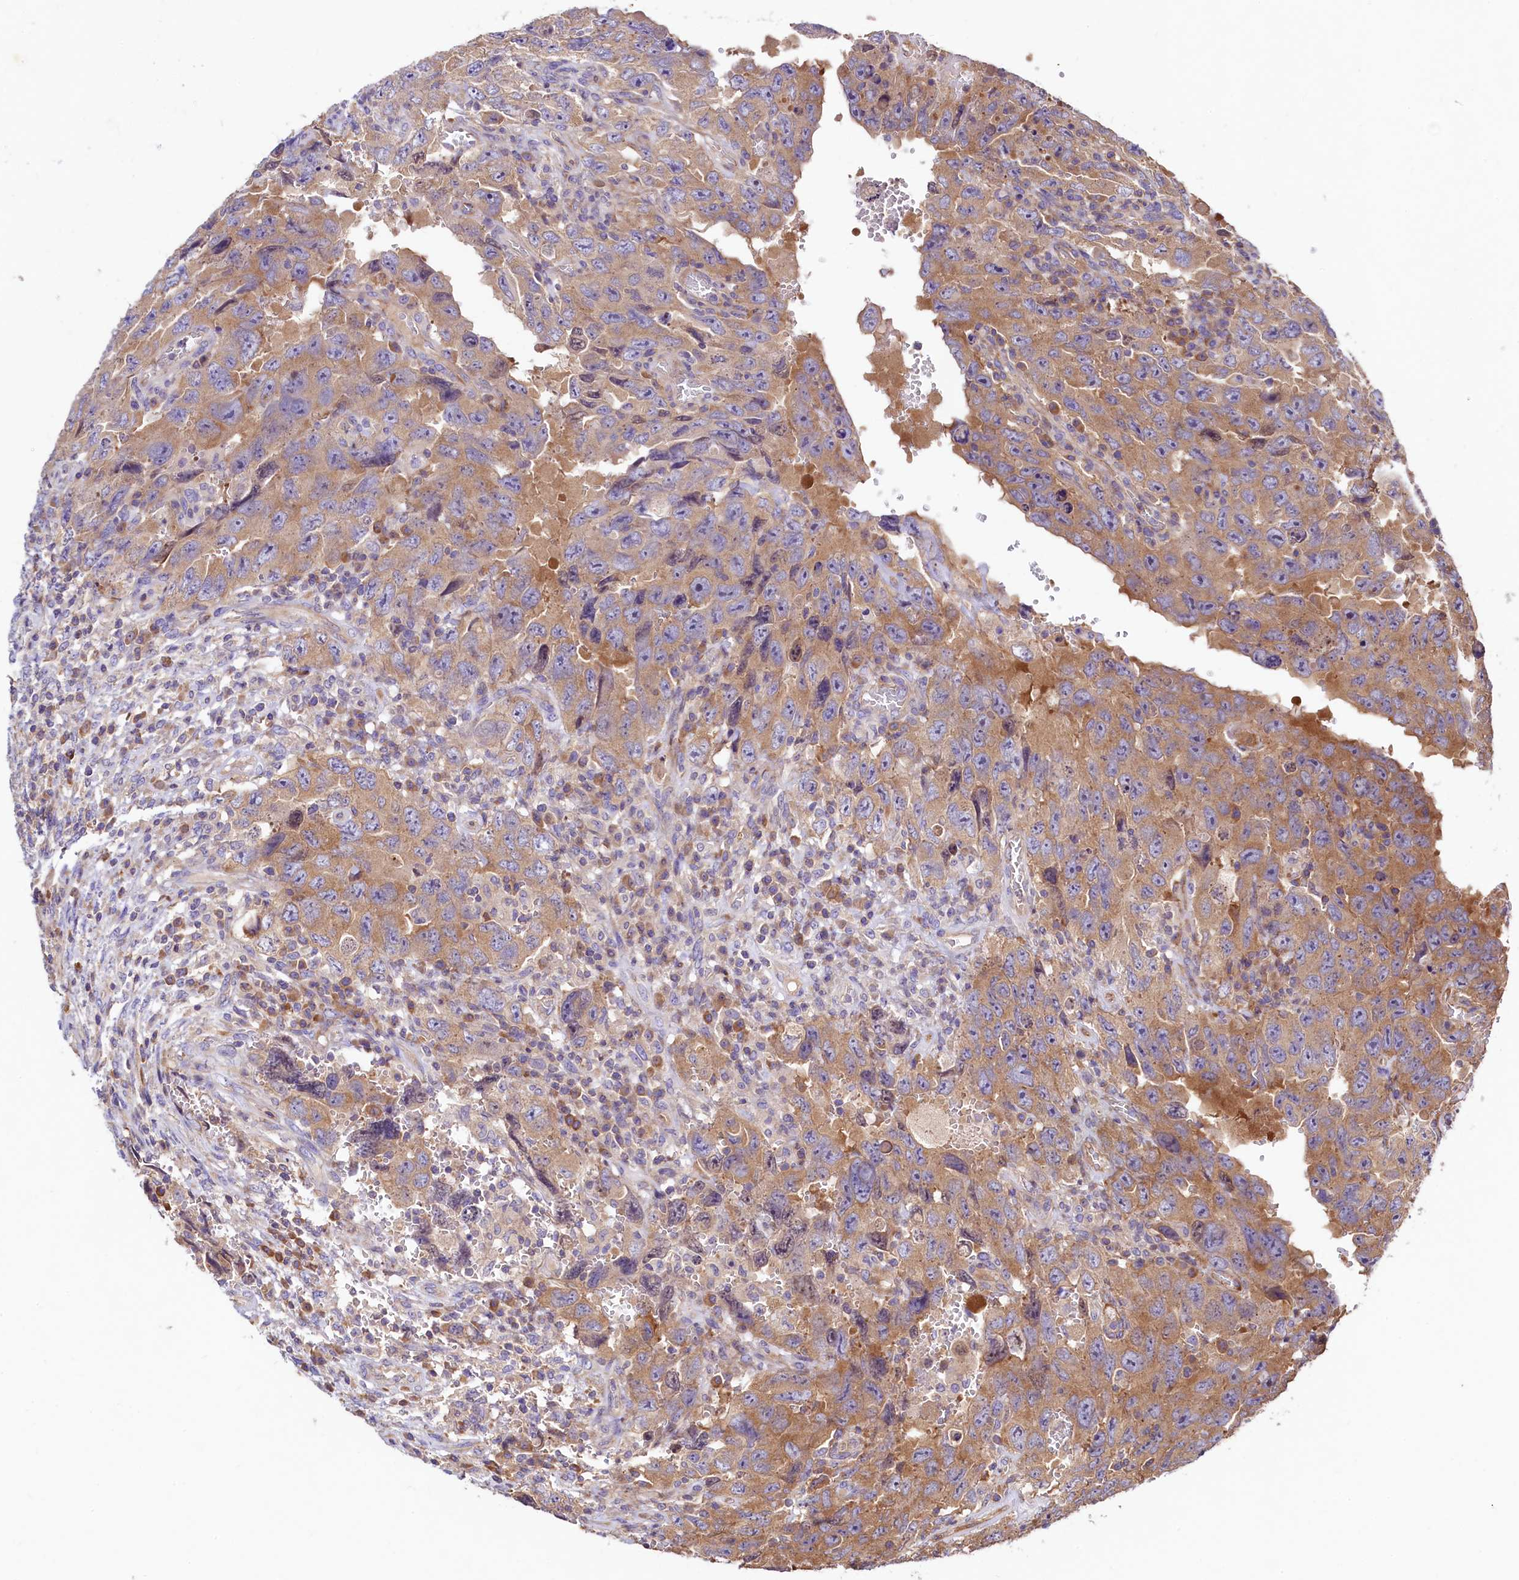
{"staining": {"intensity": "moderate", "quantity": ">75%", "location": "cytoplasmic/membranous"}, "tissue": "testis cancer", "cell_type": "Tumor cells", "image_type": "cancer", "snomed": [{"axis": "morphology", "description": "Carcinoma, Embryonal, NOS"}, {"axis": "topography", "description": "Testis"}], "caption": "Immunohistochemistry (IHC) of human testis embryonal carcinoma exhibits medium levels of moderate cytoplasmic/membranous positivity in approximately >75% of tumor cells. (Stains: DAB (3,3'-diaminobenzidine) in brown, nuclei in blue, Microscopy: brightfield microscopy at high magnification).", "gene": "KLHDC4", "patient": {"sex": "male", "age": 26}}